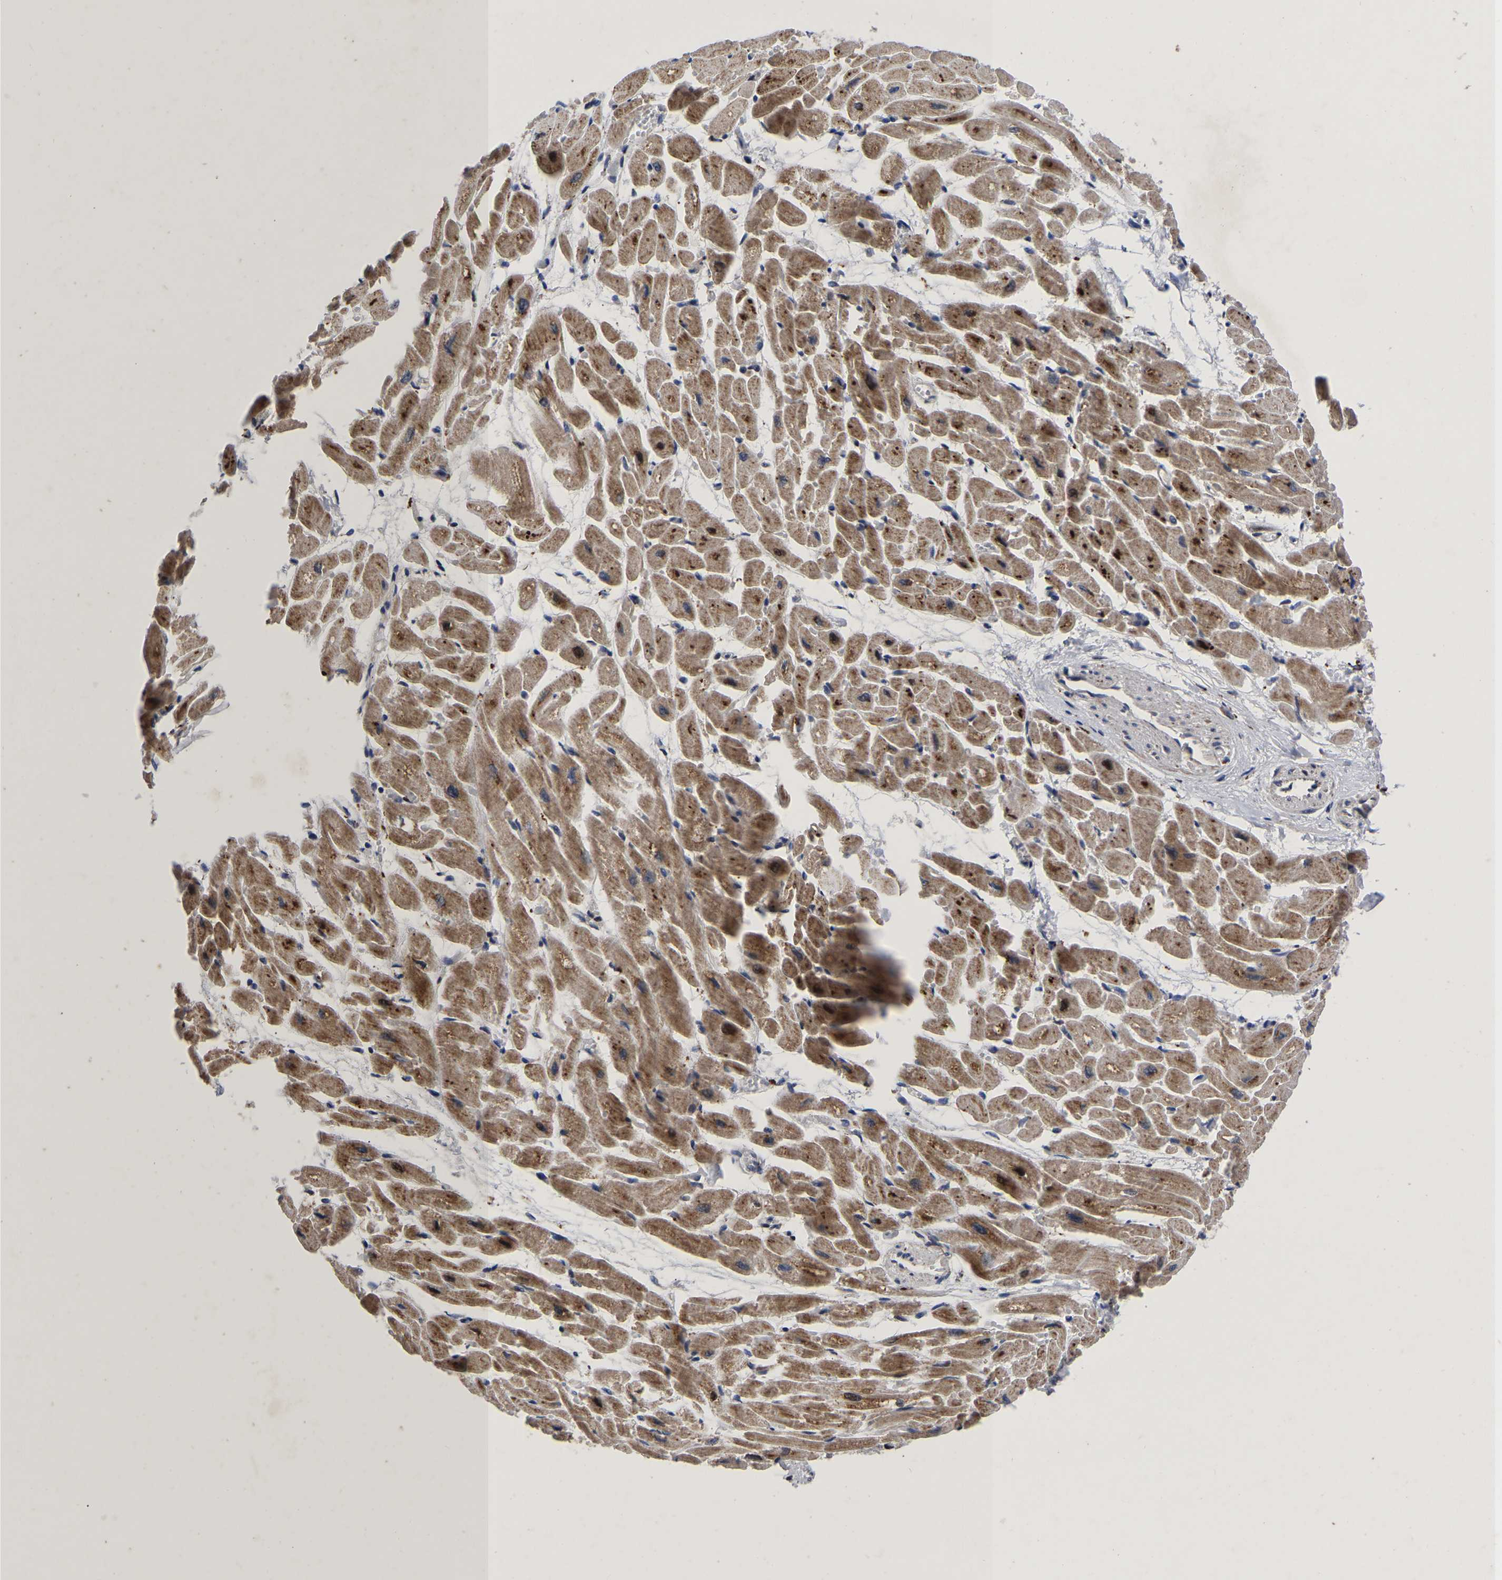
{"staining": {"intensity": "strong", "quantity": ">75%", "location": "cytoplasmic/membranous"}, "tissue": "heart muscle", "cell_type": "Cardiomyocytes", "image_type": "normal", "snomed": [{"axis": "morphology", "description": "Normal tissue, NOS"}, {"axis": "topography", "description": "Heart"}], "caption": "Unremarkable heart muscle demonstrates strong cytoplasmic/membranous expression in approximately >75% of cardiomyocytes.", "gene": "JUNB", "patient": {"sex": "male", "age": 45}}